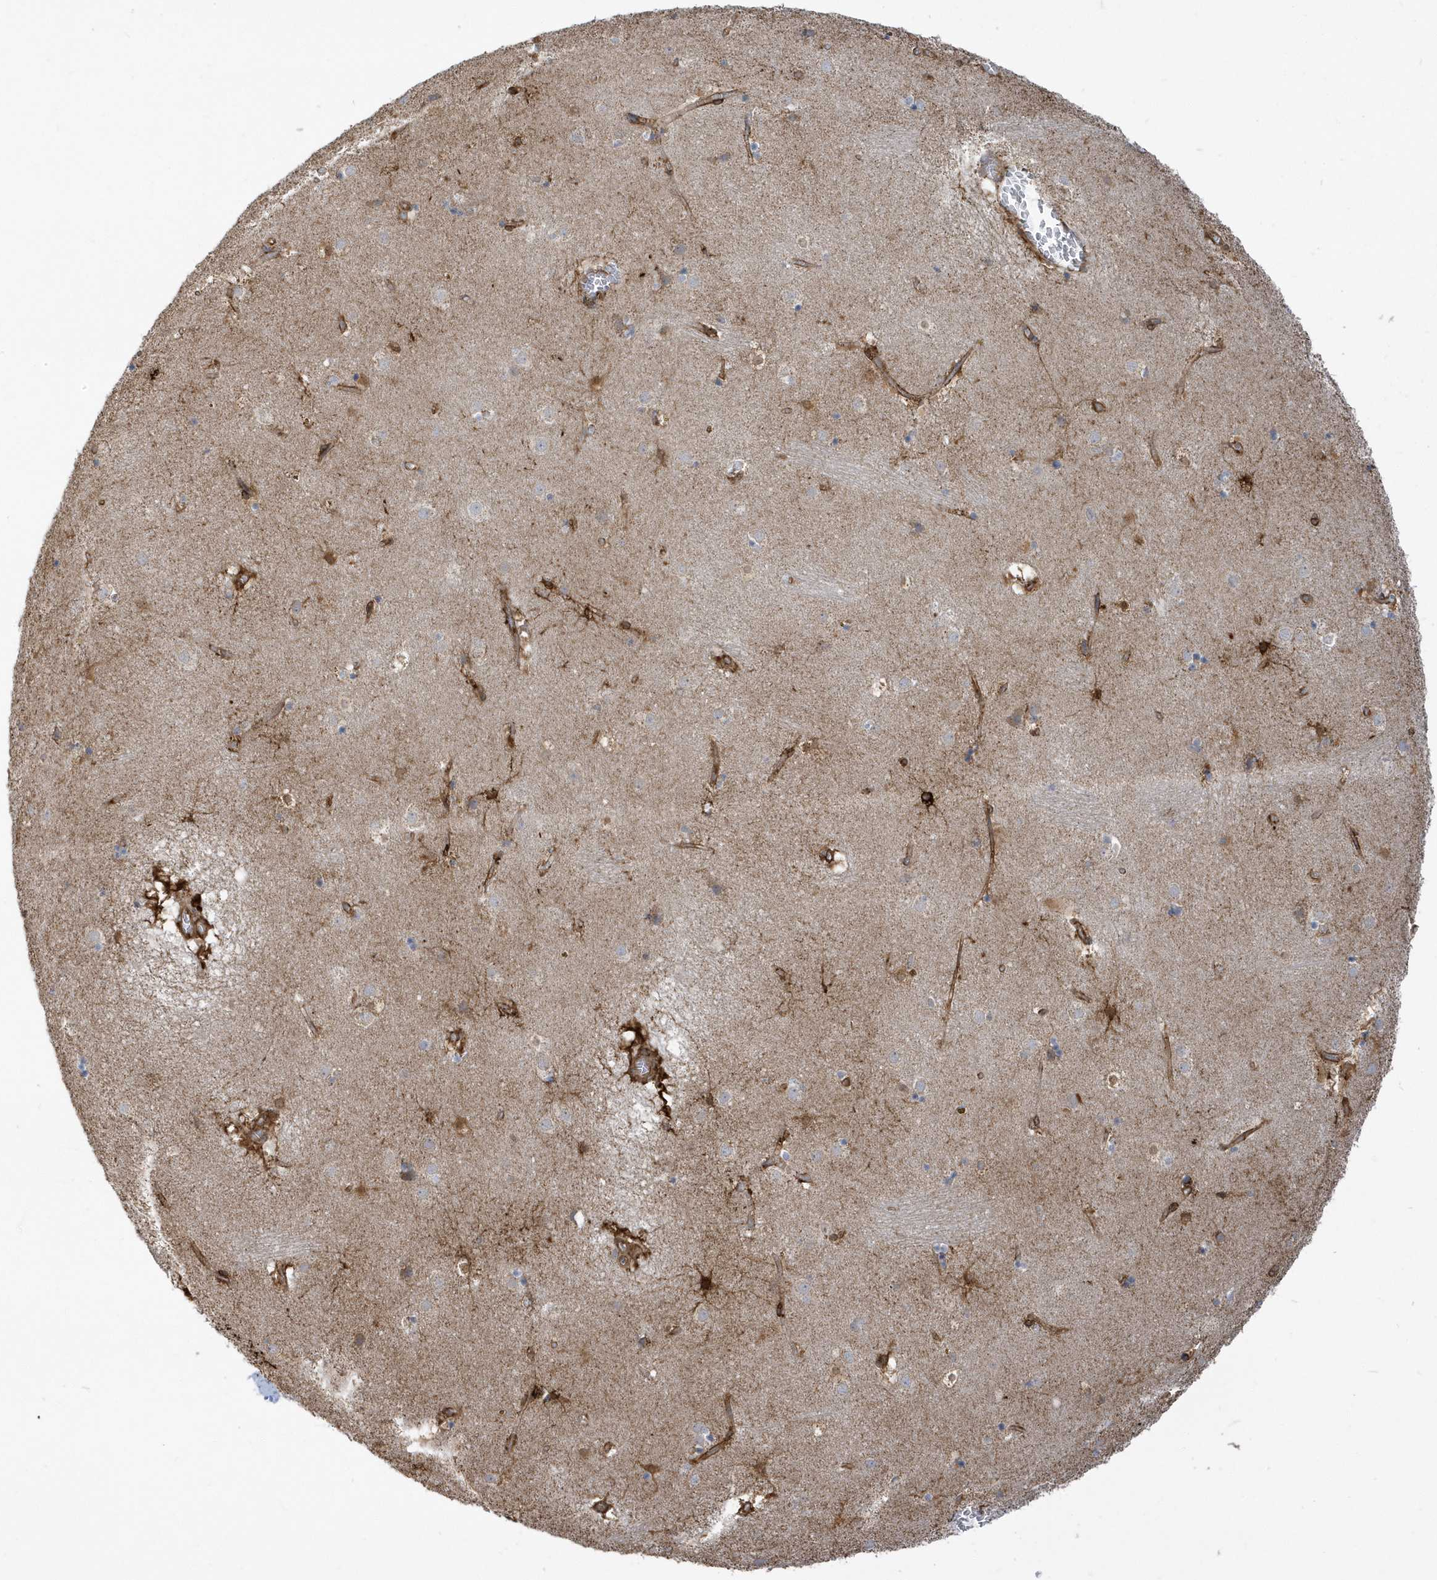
{"staining": {"intensity": "strong", "quantity": "<25%", "location": "cytoplasmic/membranous"}, "tissue": "caudate", "cell_type": "Glial cells", "image_type": "normal", "snomed": [{"axis": "morphology", "description": "Normal tissue, NOS"}, {"axis": "topography", "description": "Lateral ventricle wall"}], "caption": "Caudate stained for a protein (brown) displays strong cytoplasmic/membranous positive expression in approximately <25% of glial cells.", "gene": "HRH4", "patient": {"sex": "male", "age": 70}}